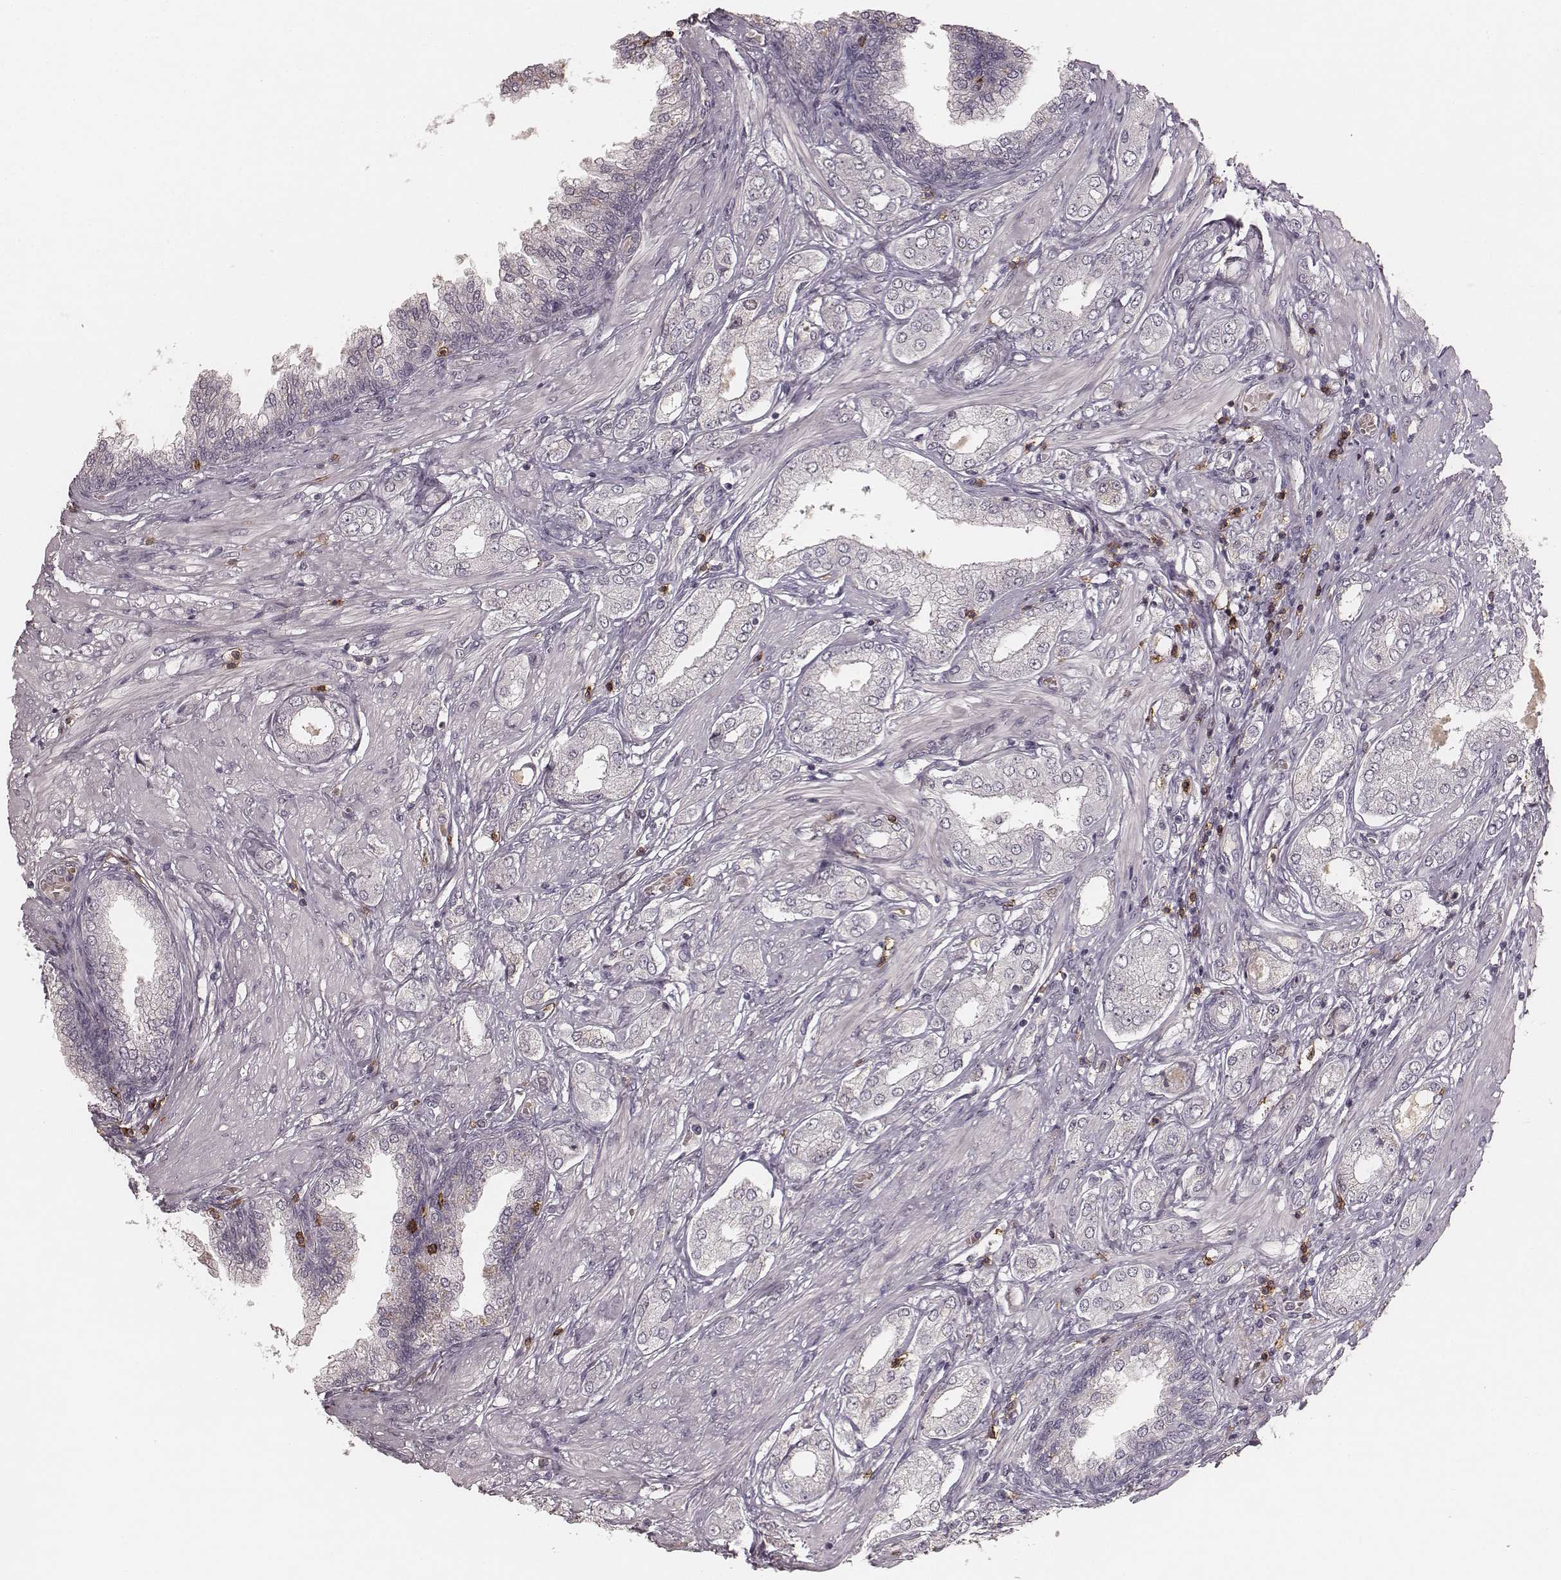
{"staining": {"intensity": "negative", "quantity": "none", "location": "none"}, "tissue": "prostate cancer", "cell_type": "Tumor cells", "image_type": "cancer", "snomed": [{"axis": "morphology", "description": "Adenocarcinoma, NOS"}, {"axis": "topography", "description": "Prostate"}], "caption": "IHC histopathology image of human adenocarcinoma (prostate) stained for a protein (brown), which displays no positivity in tumor cells. The staining is performed using DAB brown chromogen with nuclei counter-stained in using hematoxylin.", "gene": "CD8A", "patient": {"sex": "male", "age": 63}}